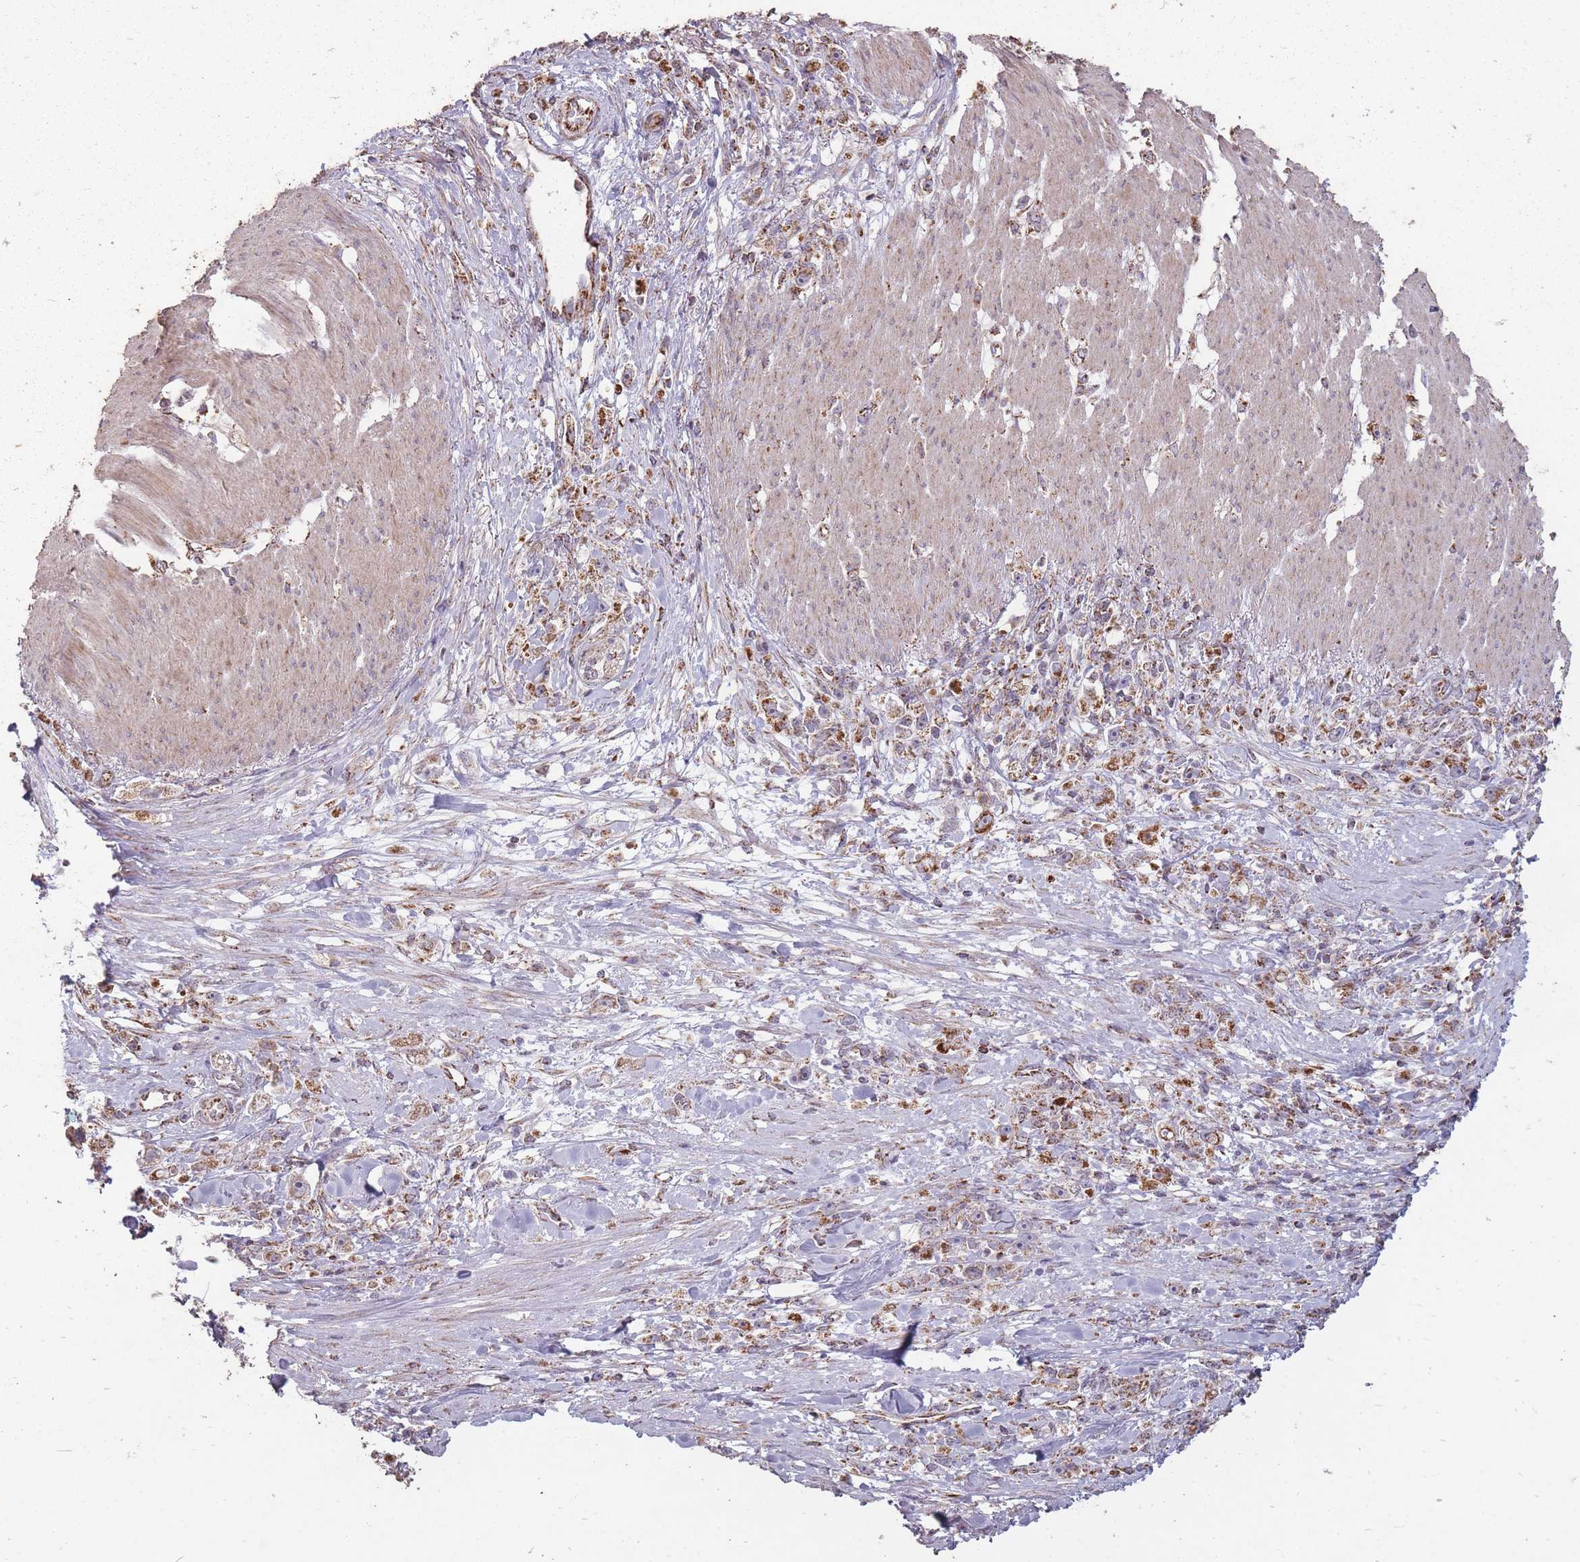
{"staining": {"intensity": "strong", "quantity": "25%-75%", "location": "cytoplasmic/membranous"}, "tissue": "stomach cancer", "cell_type": "Tumor cells", "image_type": "cancer", "snomed": [{"axis": "morphology", "description": "Adenocarcinoma, NOS"}, {"axis": "topography", "description": "Stomach"}], "caption": "DAB immunohistochemical staining of human stomach cancer reveals strong cytoplasmic/membranous protein staining in about 25%-75% of tumor cells.", "gene": "CNOT8", "patient": {"sex": "female", "age": 59}}